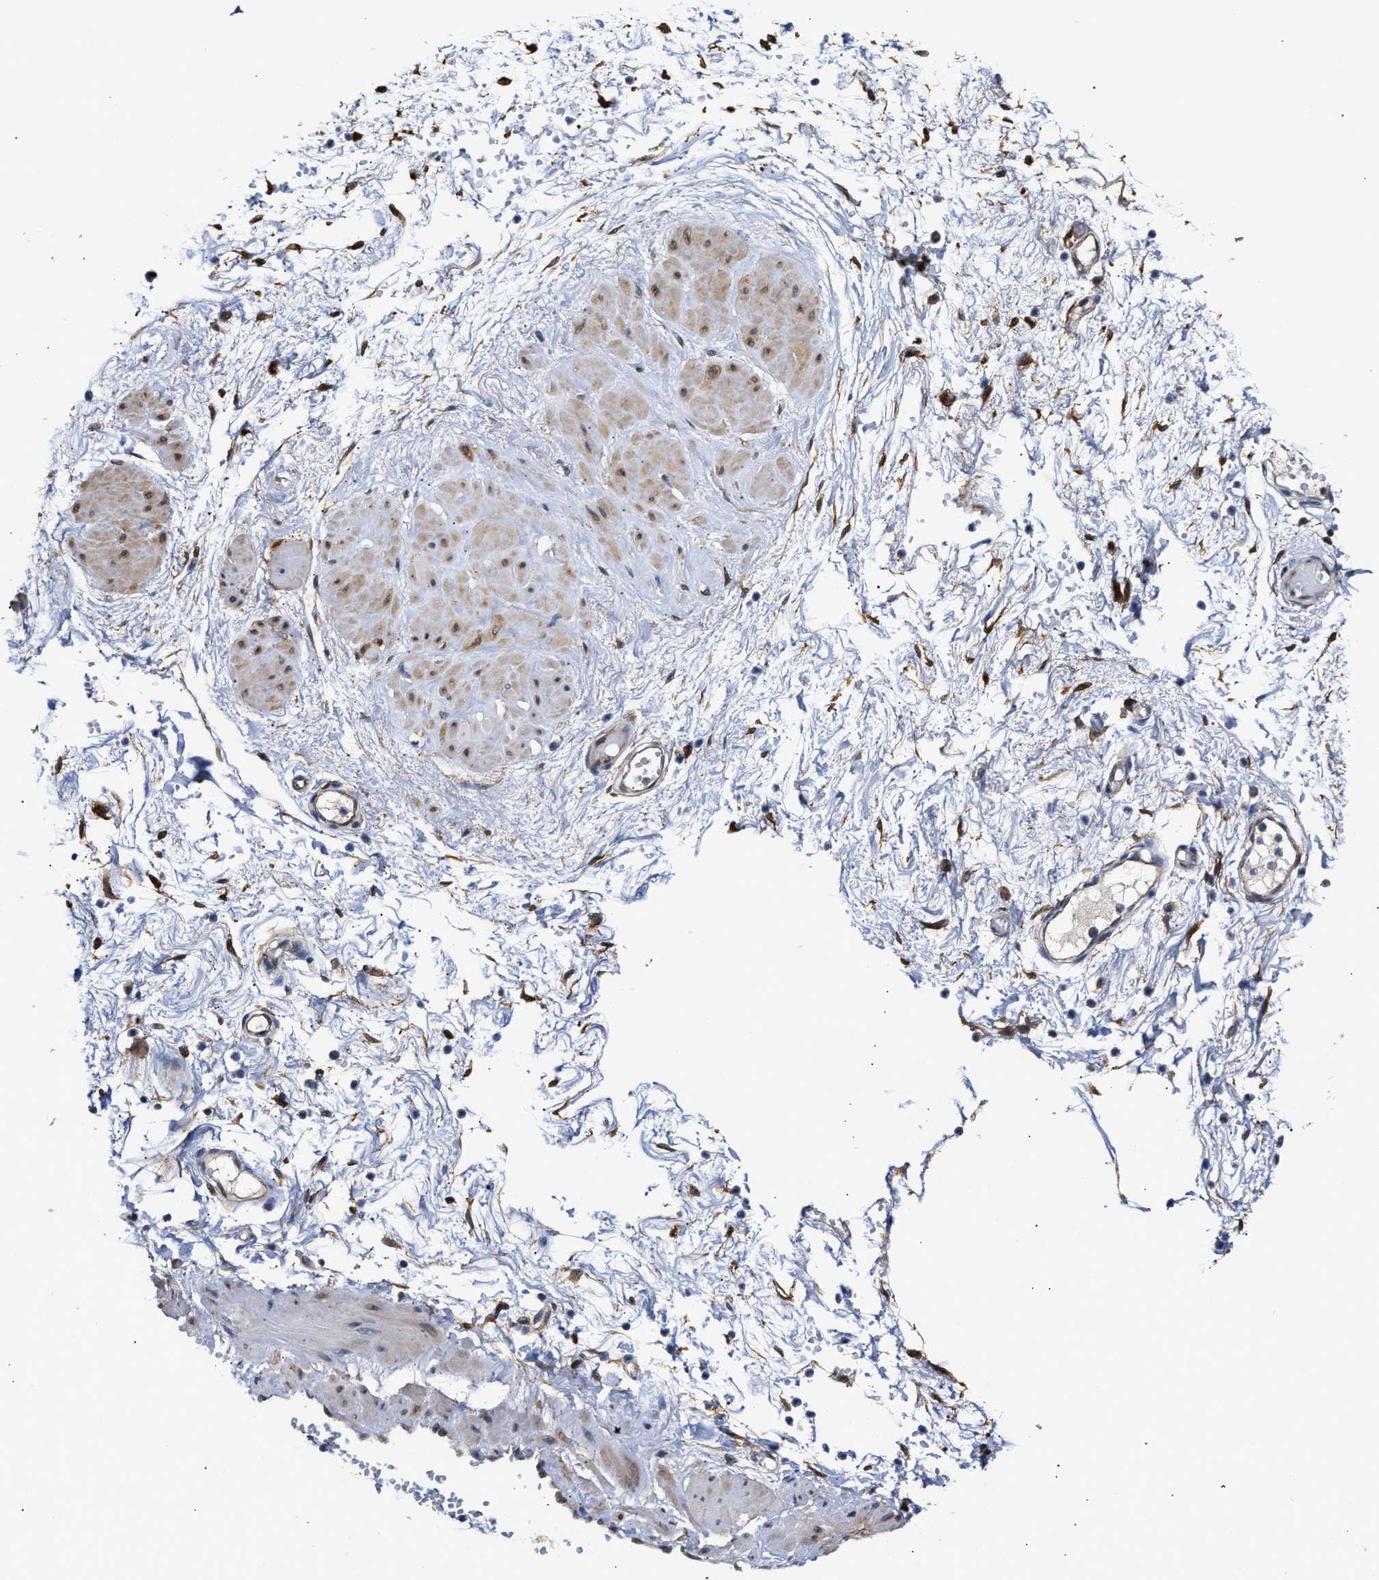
{"staining": {"intensity": "negative", "quantity": "none", "location": "none"}, "tissue": "adipose tissue", "cell_type": "Adipocytes", "image_type": "normal", "snomed": [{"axis": "morphology", "description": "Normal tissue, NOS"}, {"axis": "topography", "description": "Soft tissue"}, {"axis": "topography", "description": "Vascular tissue"}], "caption": "A high-resolution image shows immunohistochemistry (IHC) staining of normal adipose tissue, which demonstrates no significant staining in adipocytes. (DAB (3,3'-diaminobenzidine) immunohistochemistry, high magnification).", "gene": "AHNAK2", "patient": {"sex": "female", "age": 35}}